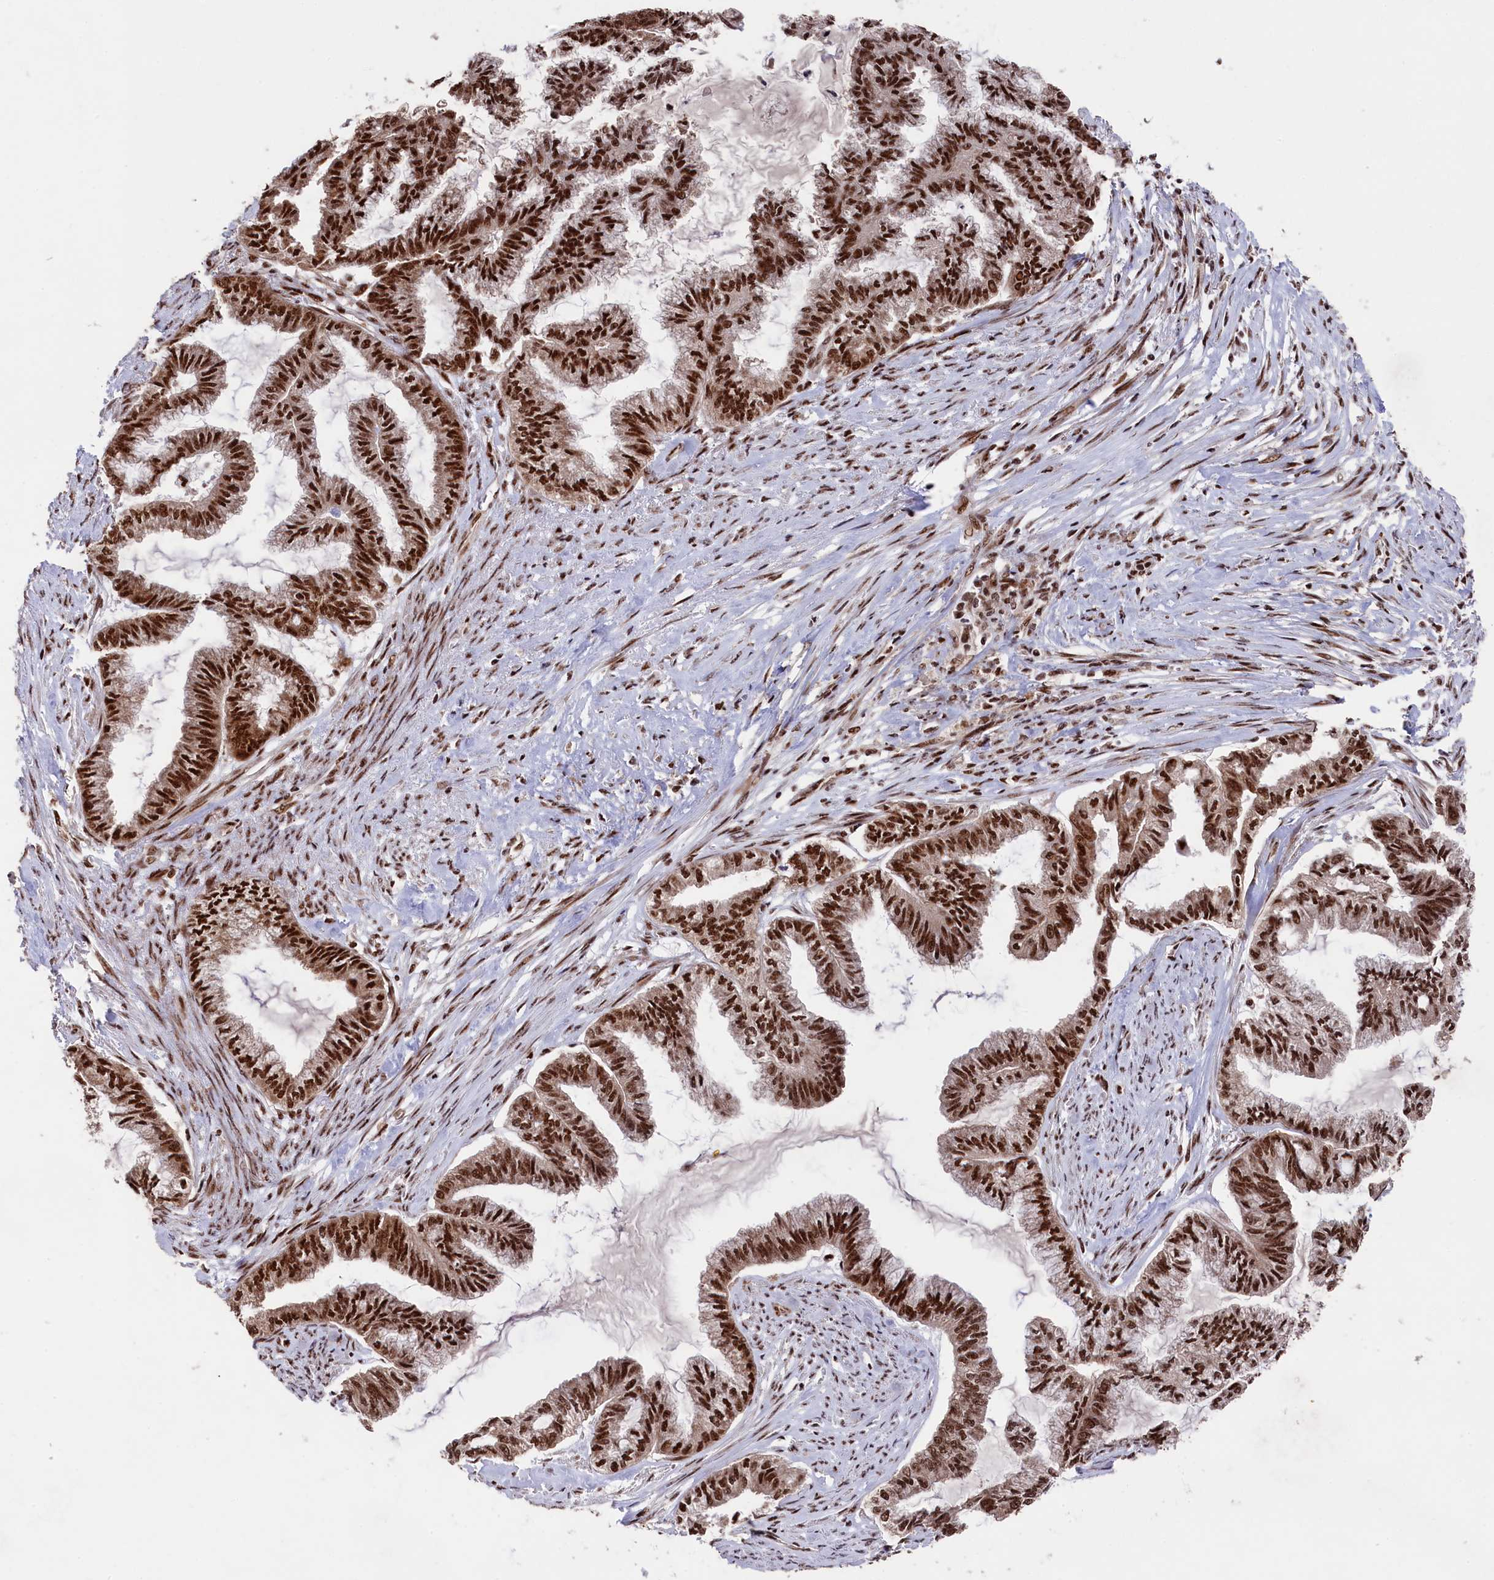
{"staining": {"intensity": "strong", "quantity": ">75%", "location": "cytoplasmic/membranous,nuclear"}, "tissue": "endometrial cancer", "cell_type": "Tumor cells", "image_type": "cancer", "snomed": [{"axis": "morphology", "description": "Adenocarcinoma, NOS"}, {"axis": "topography", "description": "Endometrium"}], "caption": "A brown stain highlights strong cytoplasmic/membranous and nuclear staining of a protein in endometrial cancer (adenocarcinoma) tumor cells. The staining is performed using DAB brown chromogen to label protein expression. The nuclei are counter-stained blue using hematoxylin.", "gene": "PRPF31", "patient": {"sex": "female", "age": 86}}